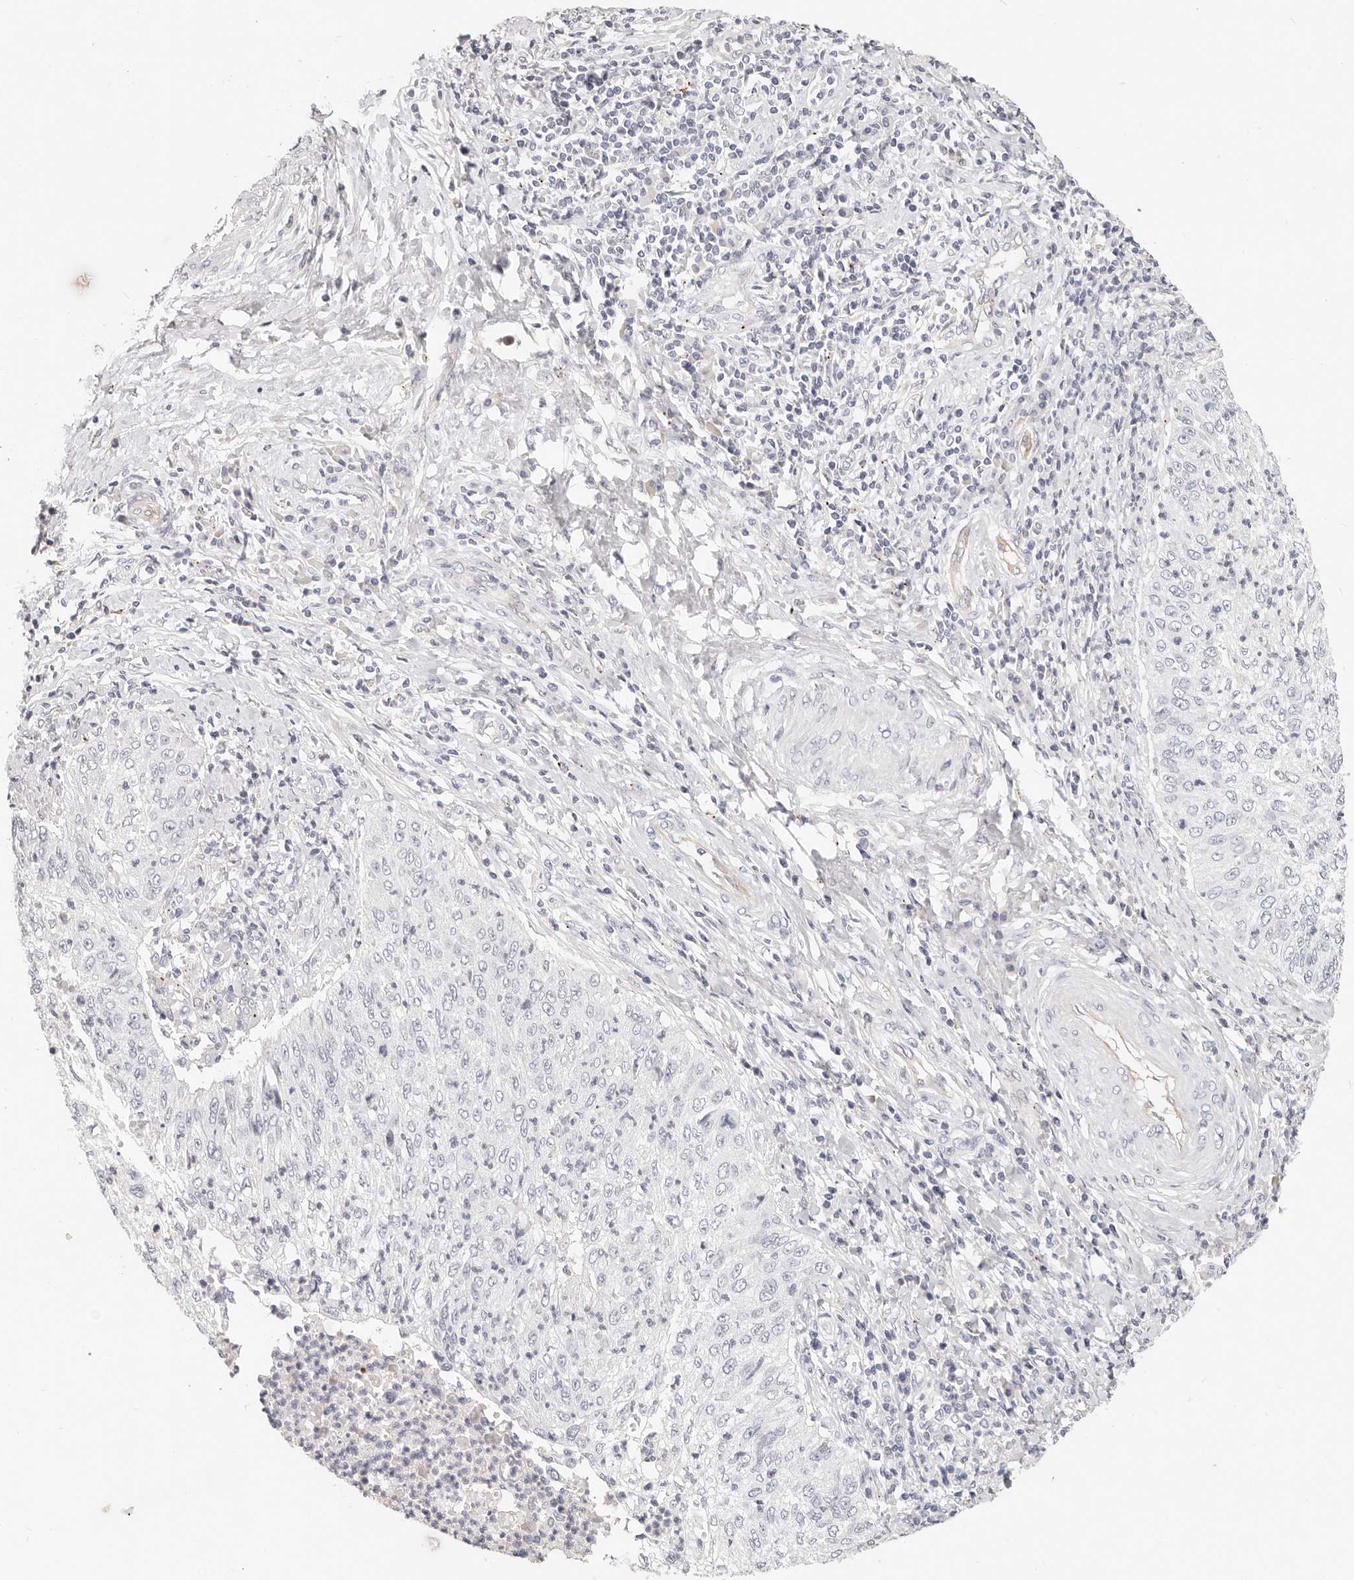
{"staining": {"intensity": "negative", "quantity": "none", "location": "none"}, "tissue": "cervical cancer", "cell_type": "Tumor cells", "image_type": "cancer", "snomed": [{"axis": "morphology", "description": "Squamous cell carcinoma, NOS"}, {"axis": "topography", "description": "Cervix"}], "caption": "Image shows no significant protein expression in tumor cells of cervical squamous cell carcinoma. Brightfield microscopy of immunohistochemistry stained with DAB (3,3'-diaminobenzidine) (brown) and hematoxylin (blue), captured at high magnification.", "gene": "ZRANB1", "patient": {"sex": "female", "age": 30}}